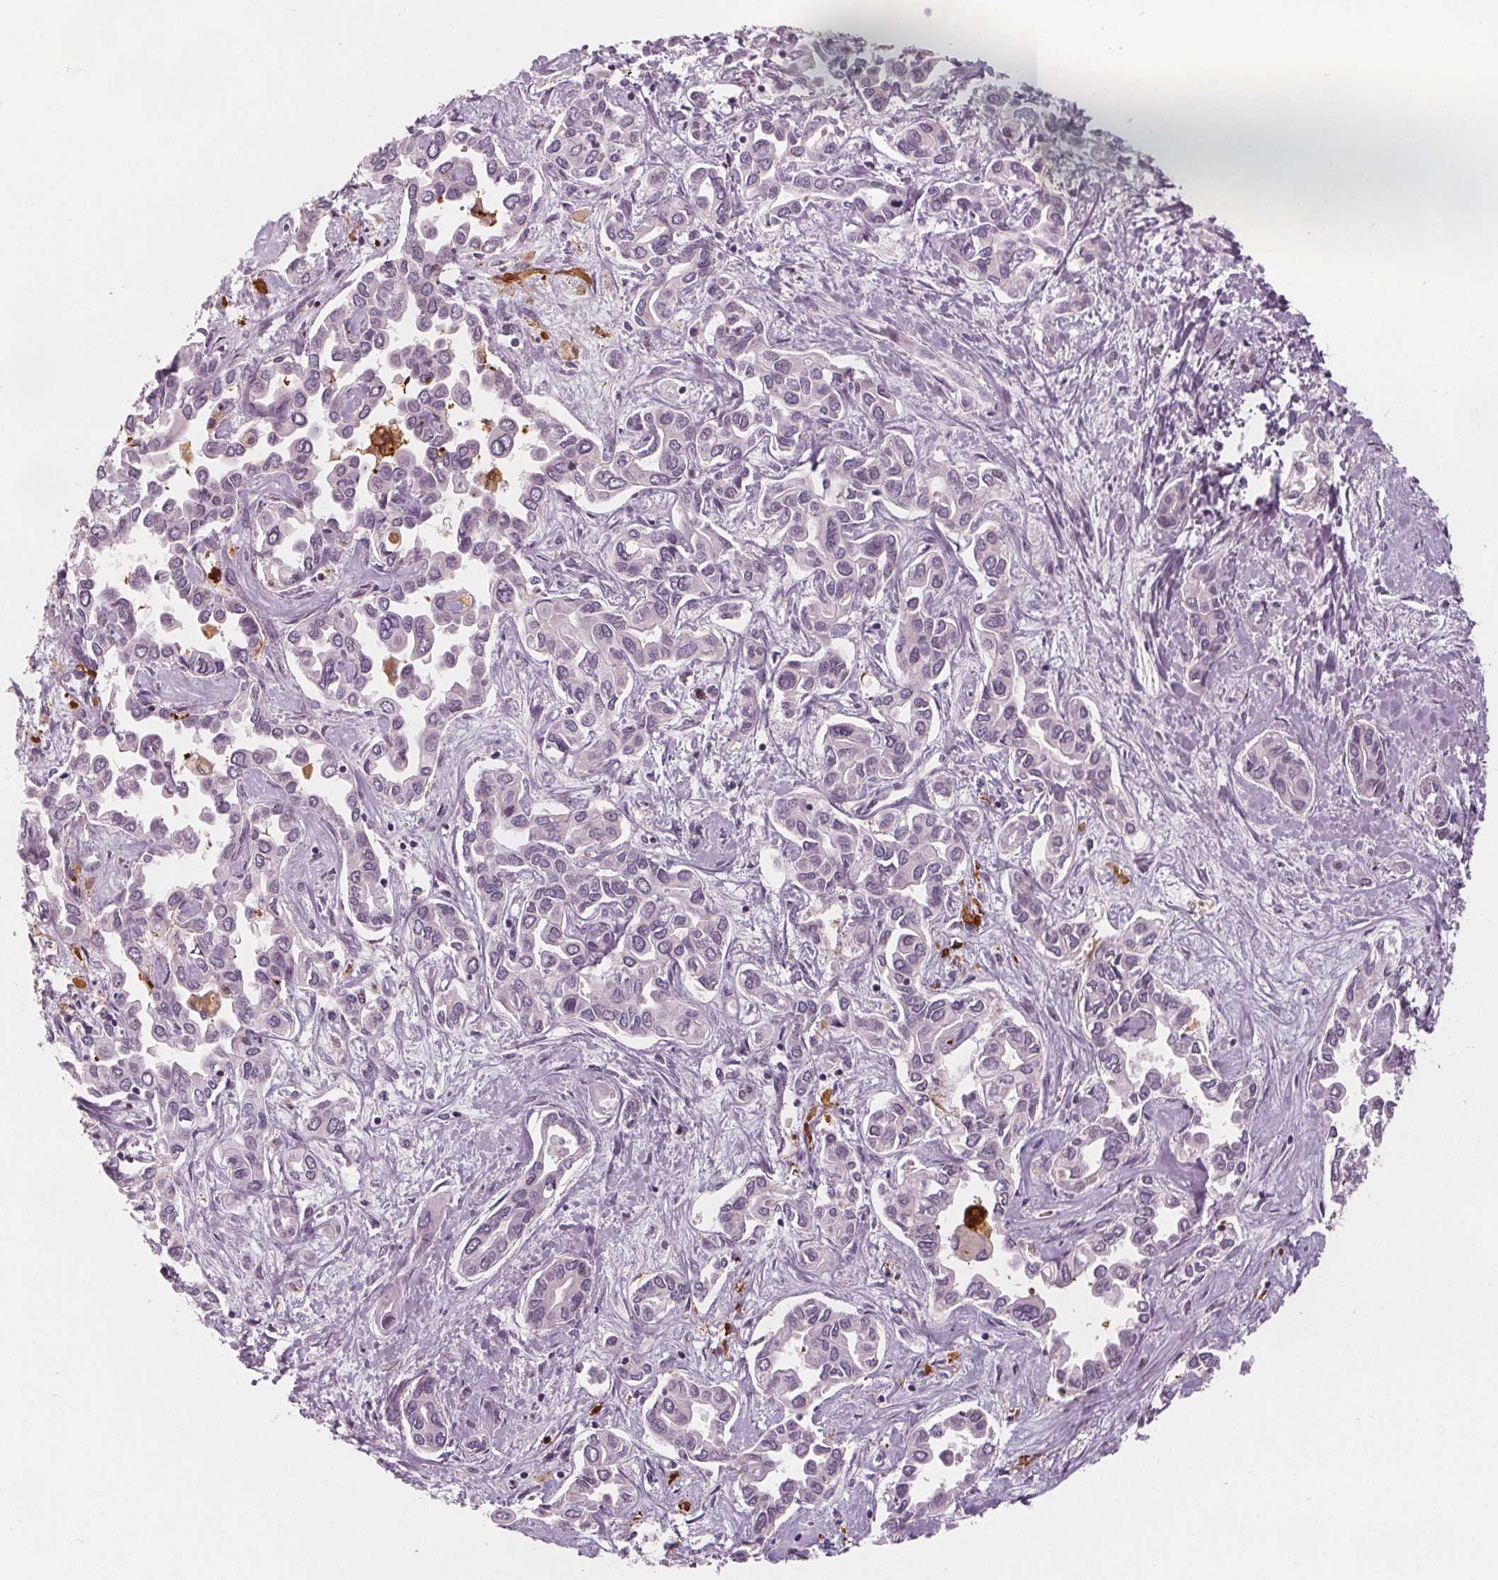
{"staining": {"intensity": "negative", "quantity": "none", "location": "none"}, "tissue": "liver cancer", "cell_type": "Tumor cells", "image_type": "cancer", "snomed": [{"axis": "morphology", "description": "Cholangiocarcinoma"}, {"axis": "topography", "description": "Liver"}], "caption": "Human cholangiocarcinoma (liver) stained for a protein using immunohistochemistry displays no staining in tumor cells.", "gene": "DPM2", "patient": {"sex": "female", "age": 64}}